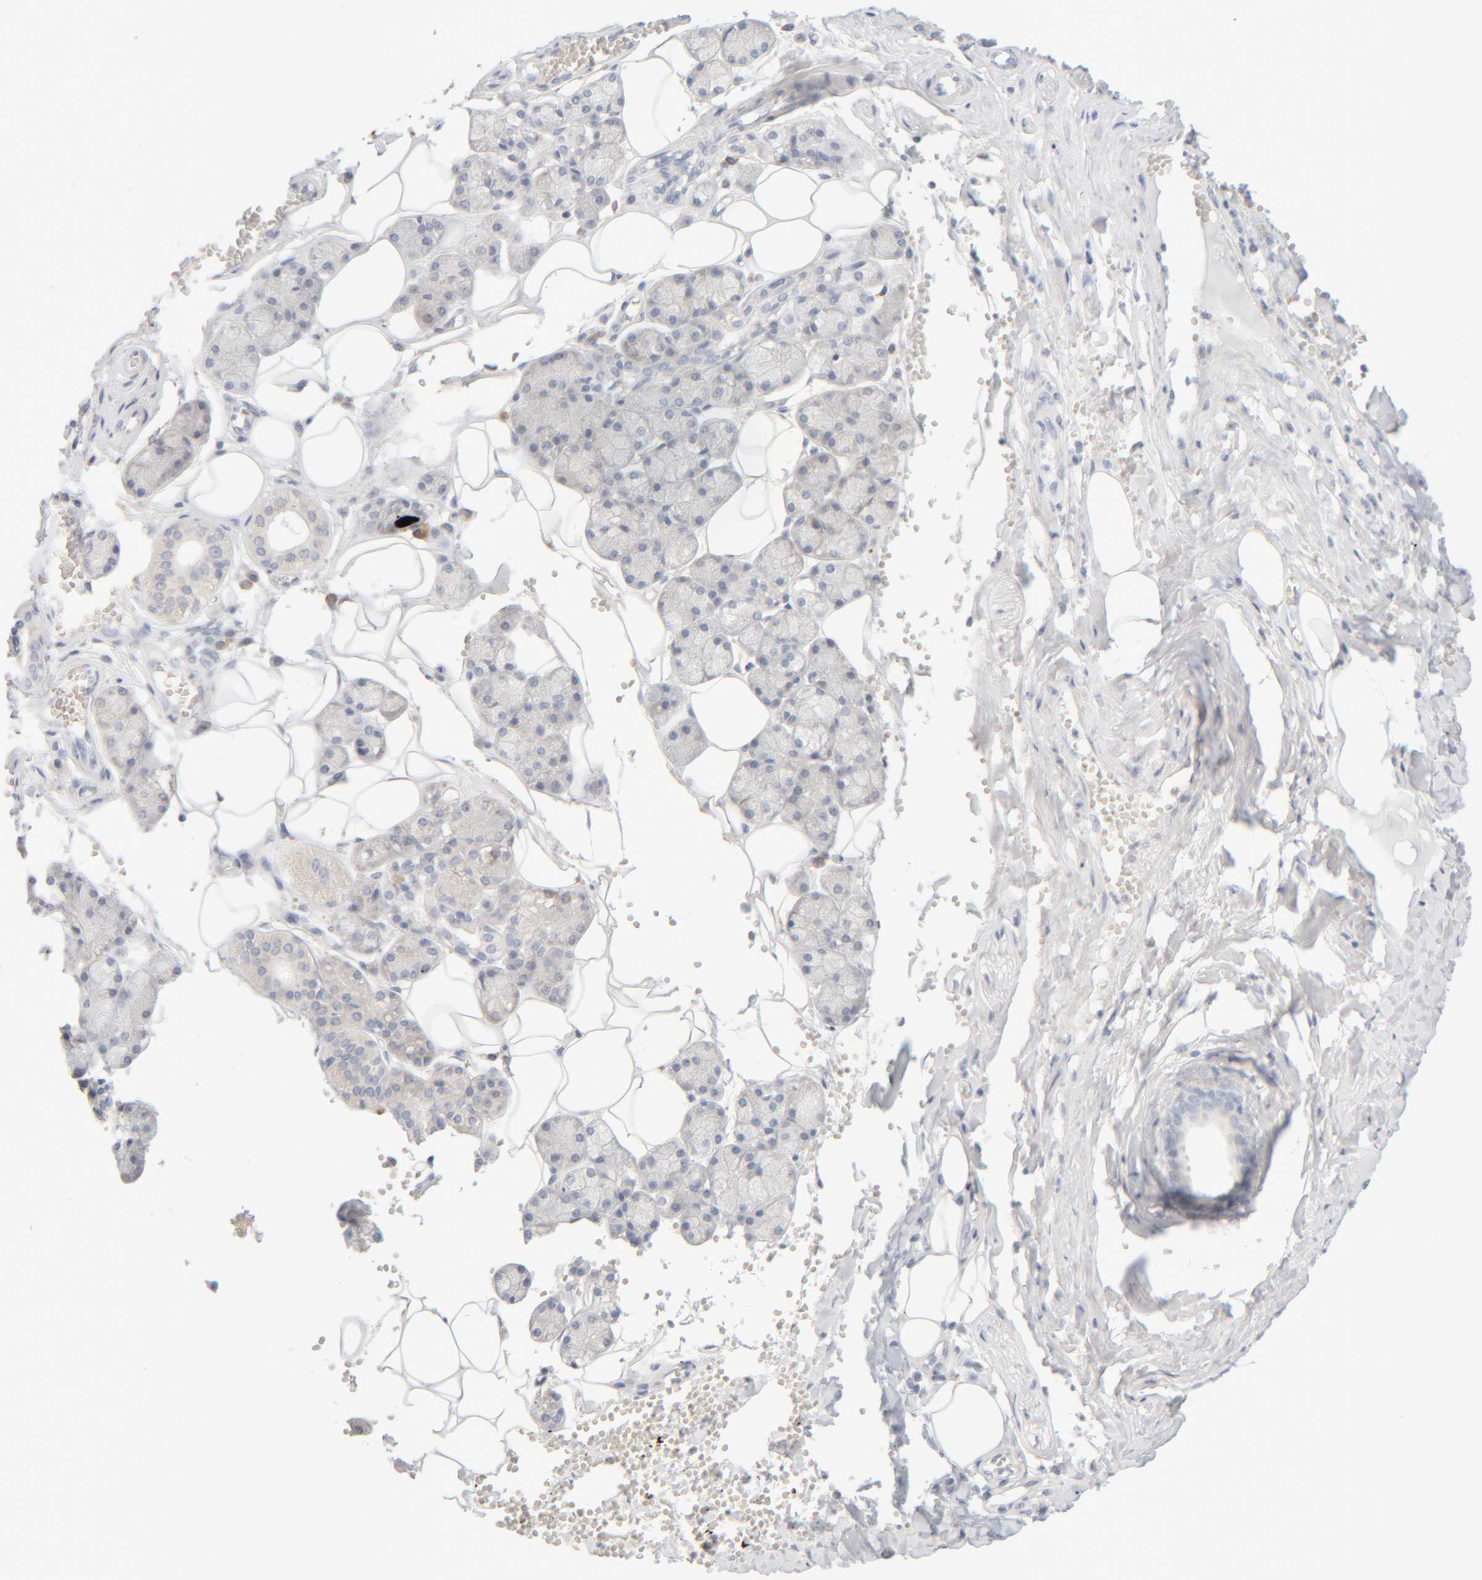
{"staining": {"intensity": "negative", "quantity": "none", "location": "none"}, "tissue": "salivary gland", "cell_type": "Glandular cells", "image_type": "normal", "snomed": [{"axis": "morphology", "description": "Normal tissue, NOS"}, {"axis": "topography", "description": "Salivary gland"}], "caption": "Protein analysis of benign salivary gland reveals no significant expression in glandular cells. (DAB (3,3'-diaminobenzidine) immunohistochemistry, high magnification).", "gene": "RIDA", "patient": {"sex": "male", "age": 62}}